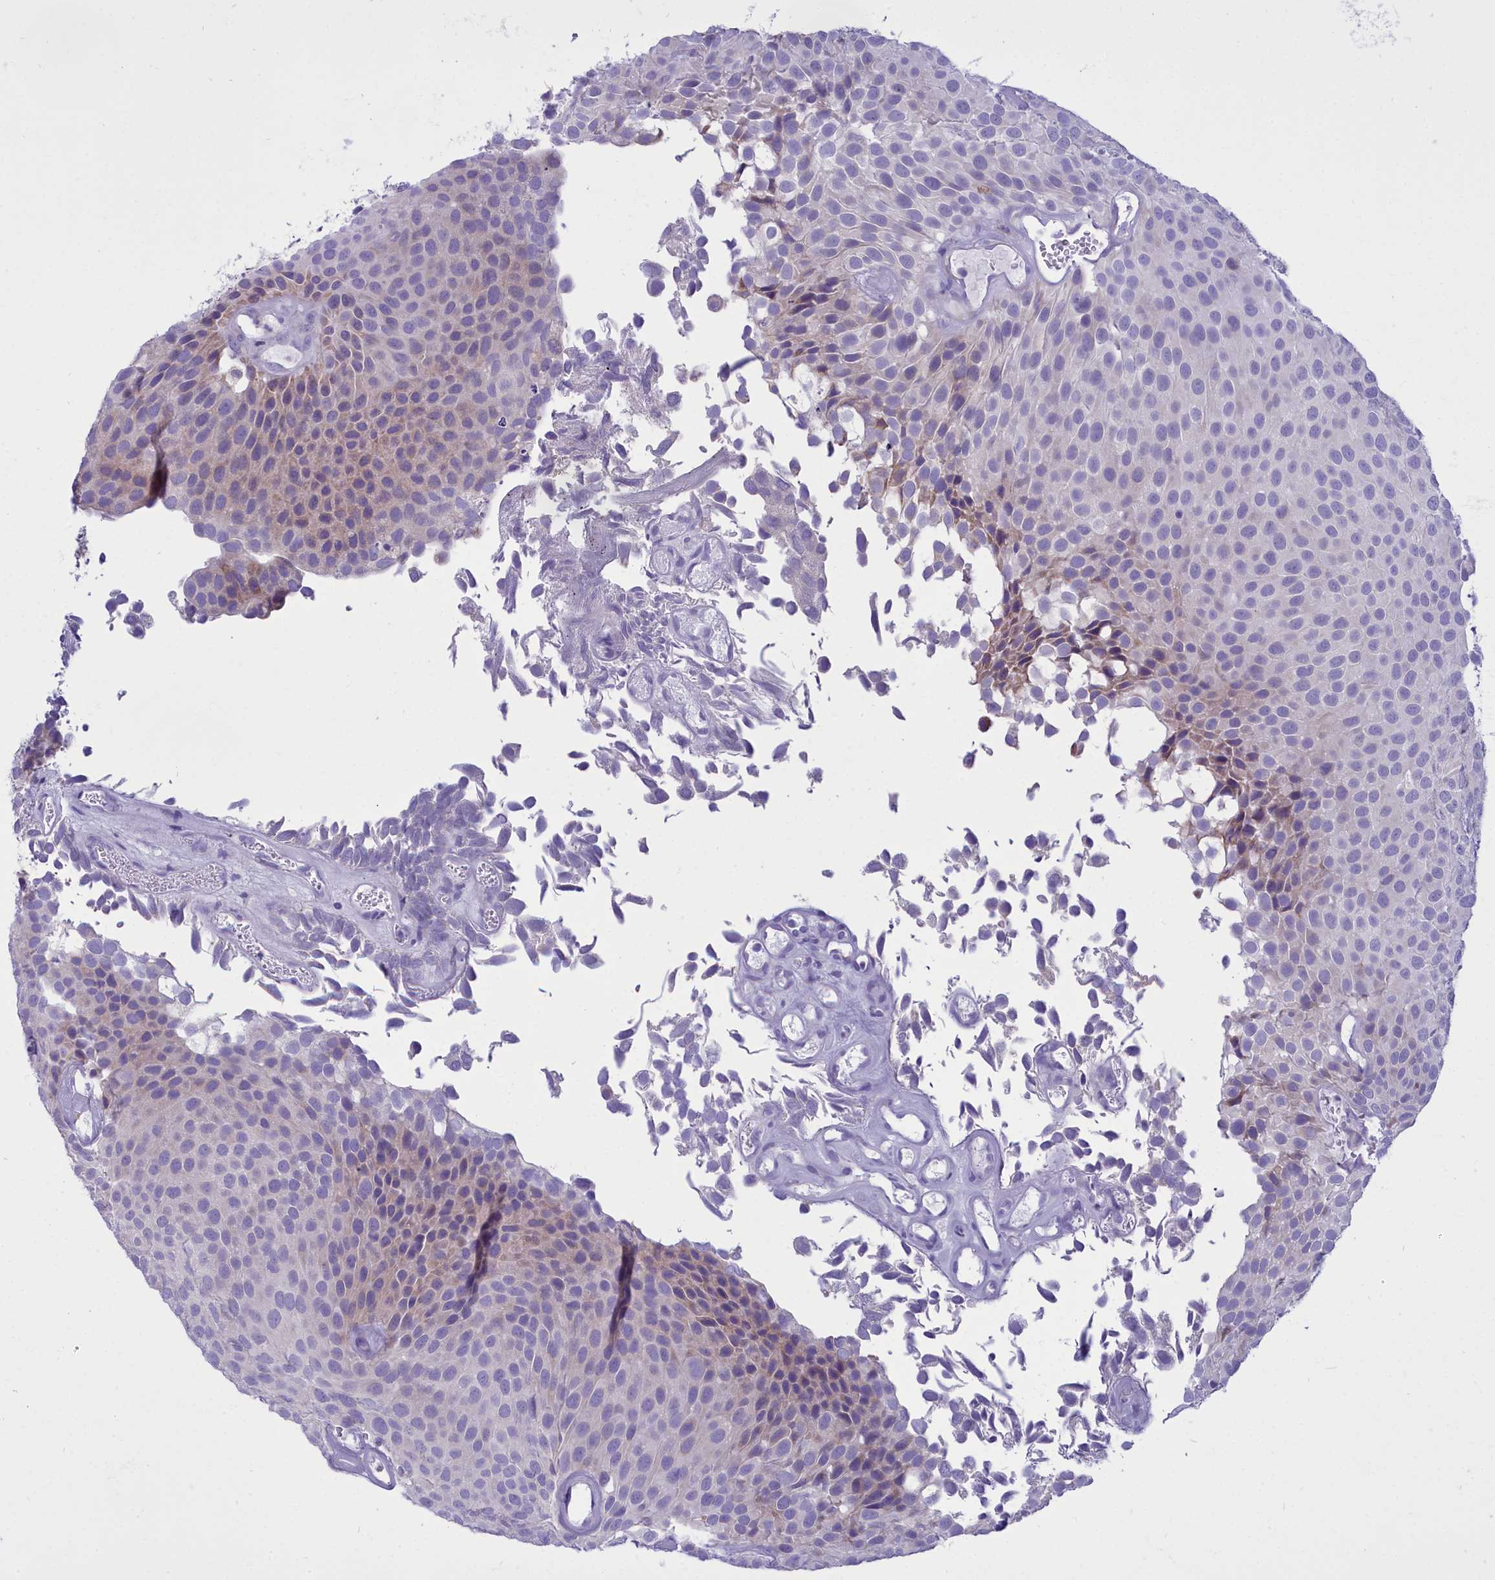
{"staining": {"intensity": "weak", "quantity": "<25%", "location": "cytoplasmic/membranous"}, "tissue": "urothelial cancer", "cell_type": "Tumor cells", "image_type": "cancer", "snomed": [{"axis": "morphology", "description": "Urothelial carcinoma, Low grade"}, {"axis": "topography", "description": "Urinary bladder"}], "caption": "The image reveals no staining of tumor cells in urothelial cancer. (DAB (3,3'-diaminobenzidine) immunohistochemistry (IHC) visualized using brightfield microscopy, high magnification).", "gene": "CD5", "patient": {"sex": "male", "age": 89}}